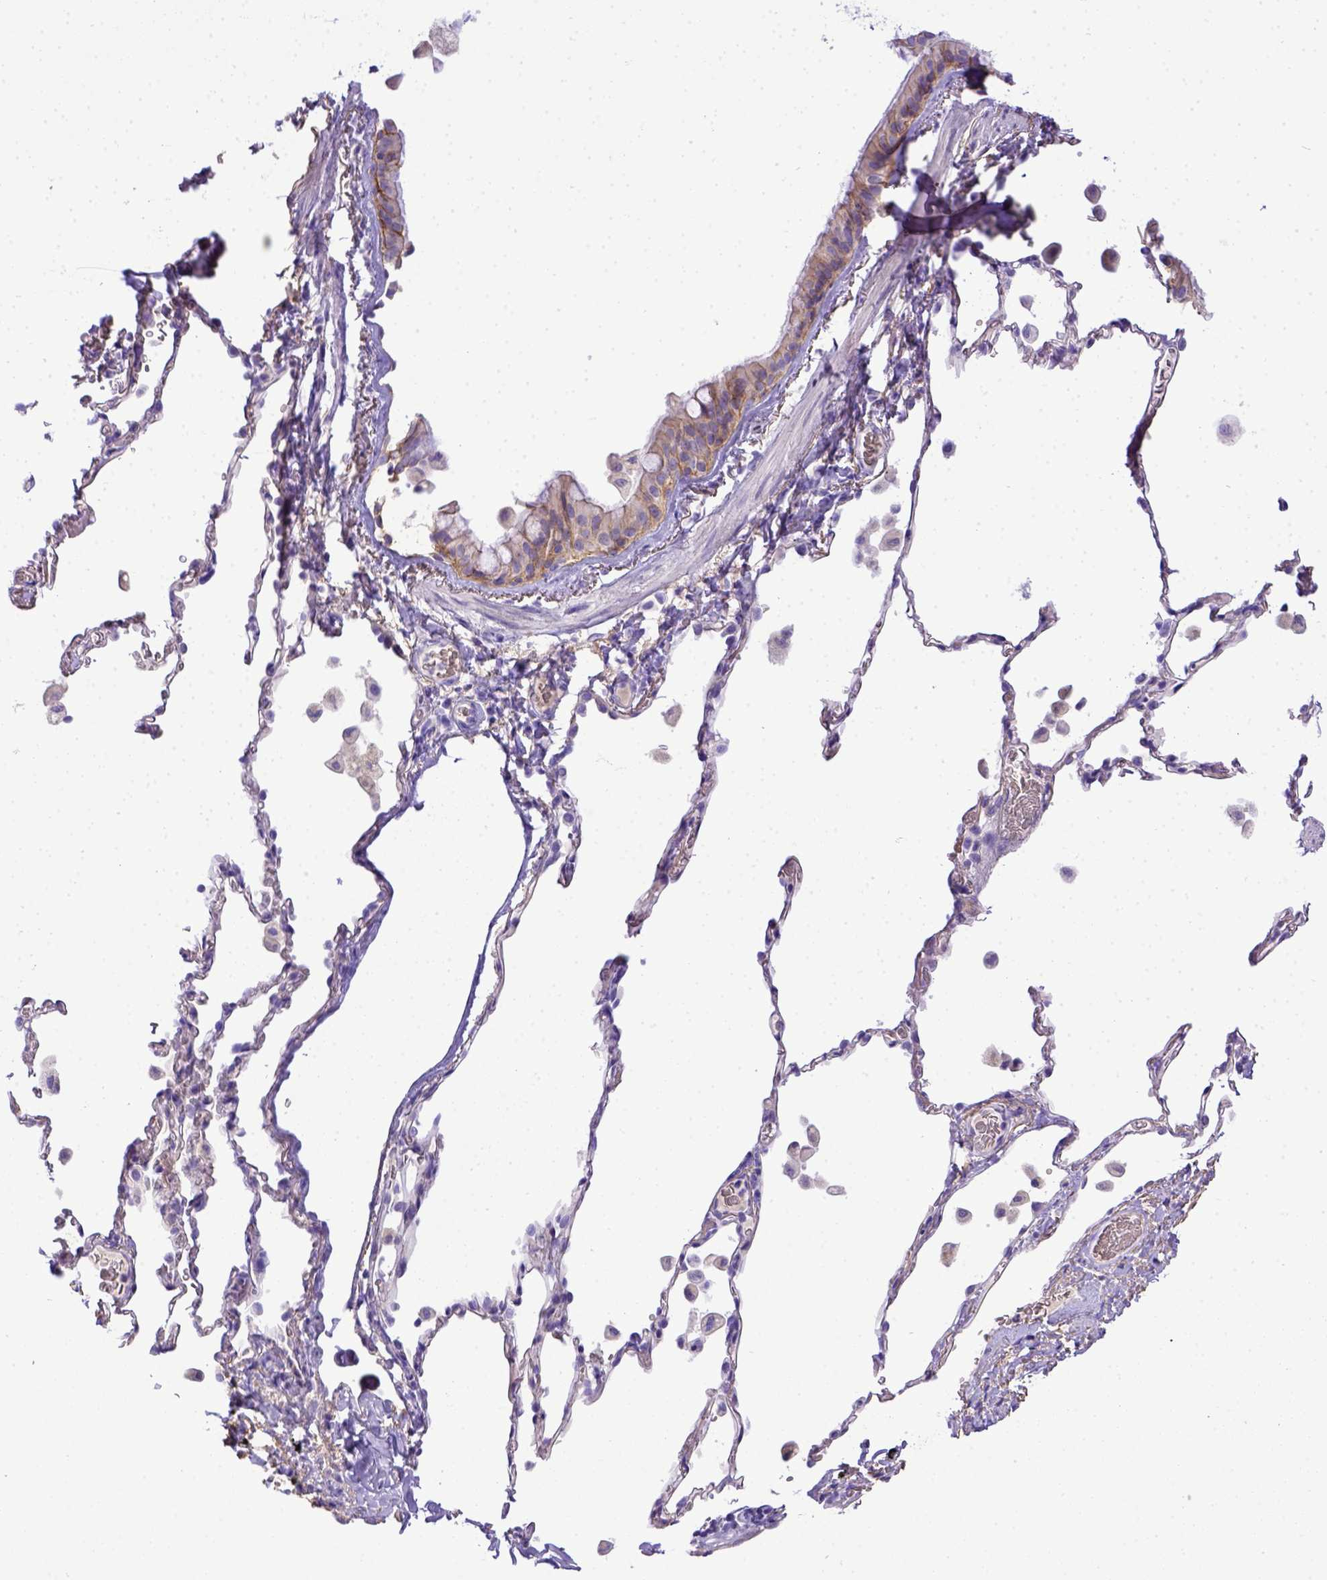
{"staining": {"intensity": "moderate", "quantity": "25%-75%", "location": "cytoplasmic/membranous"}, "tissue": "bronchus", "cell_type": "Respiratory epithelial cells", "image_type": "normal", "snomed": [{"axis": "morphology", "description": "Normal tissue, NOS"}, {"axis": "topography", "description": "Bronchus"}, {"axis": "topography", "description": "Lung"}], "caption": "Moderate cytoplasmic/membranous protein positivity is identified in approximately 25%-75% of respiratory epithelial cells in bronchus.", "gene": "BTN1A1", "patient": {"sex": "male", "age": 54}}